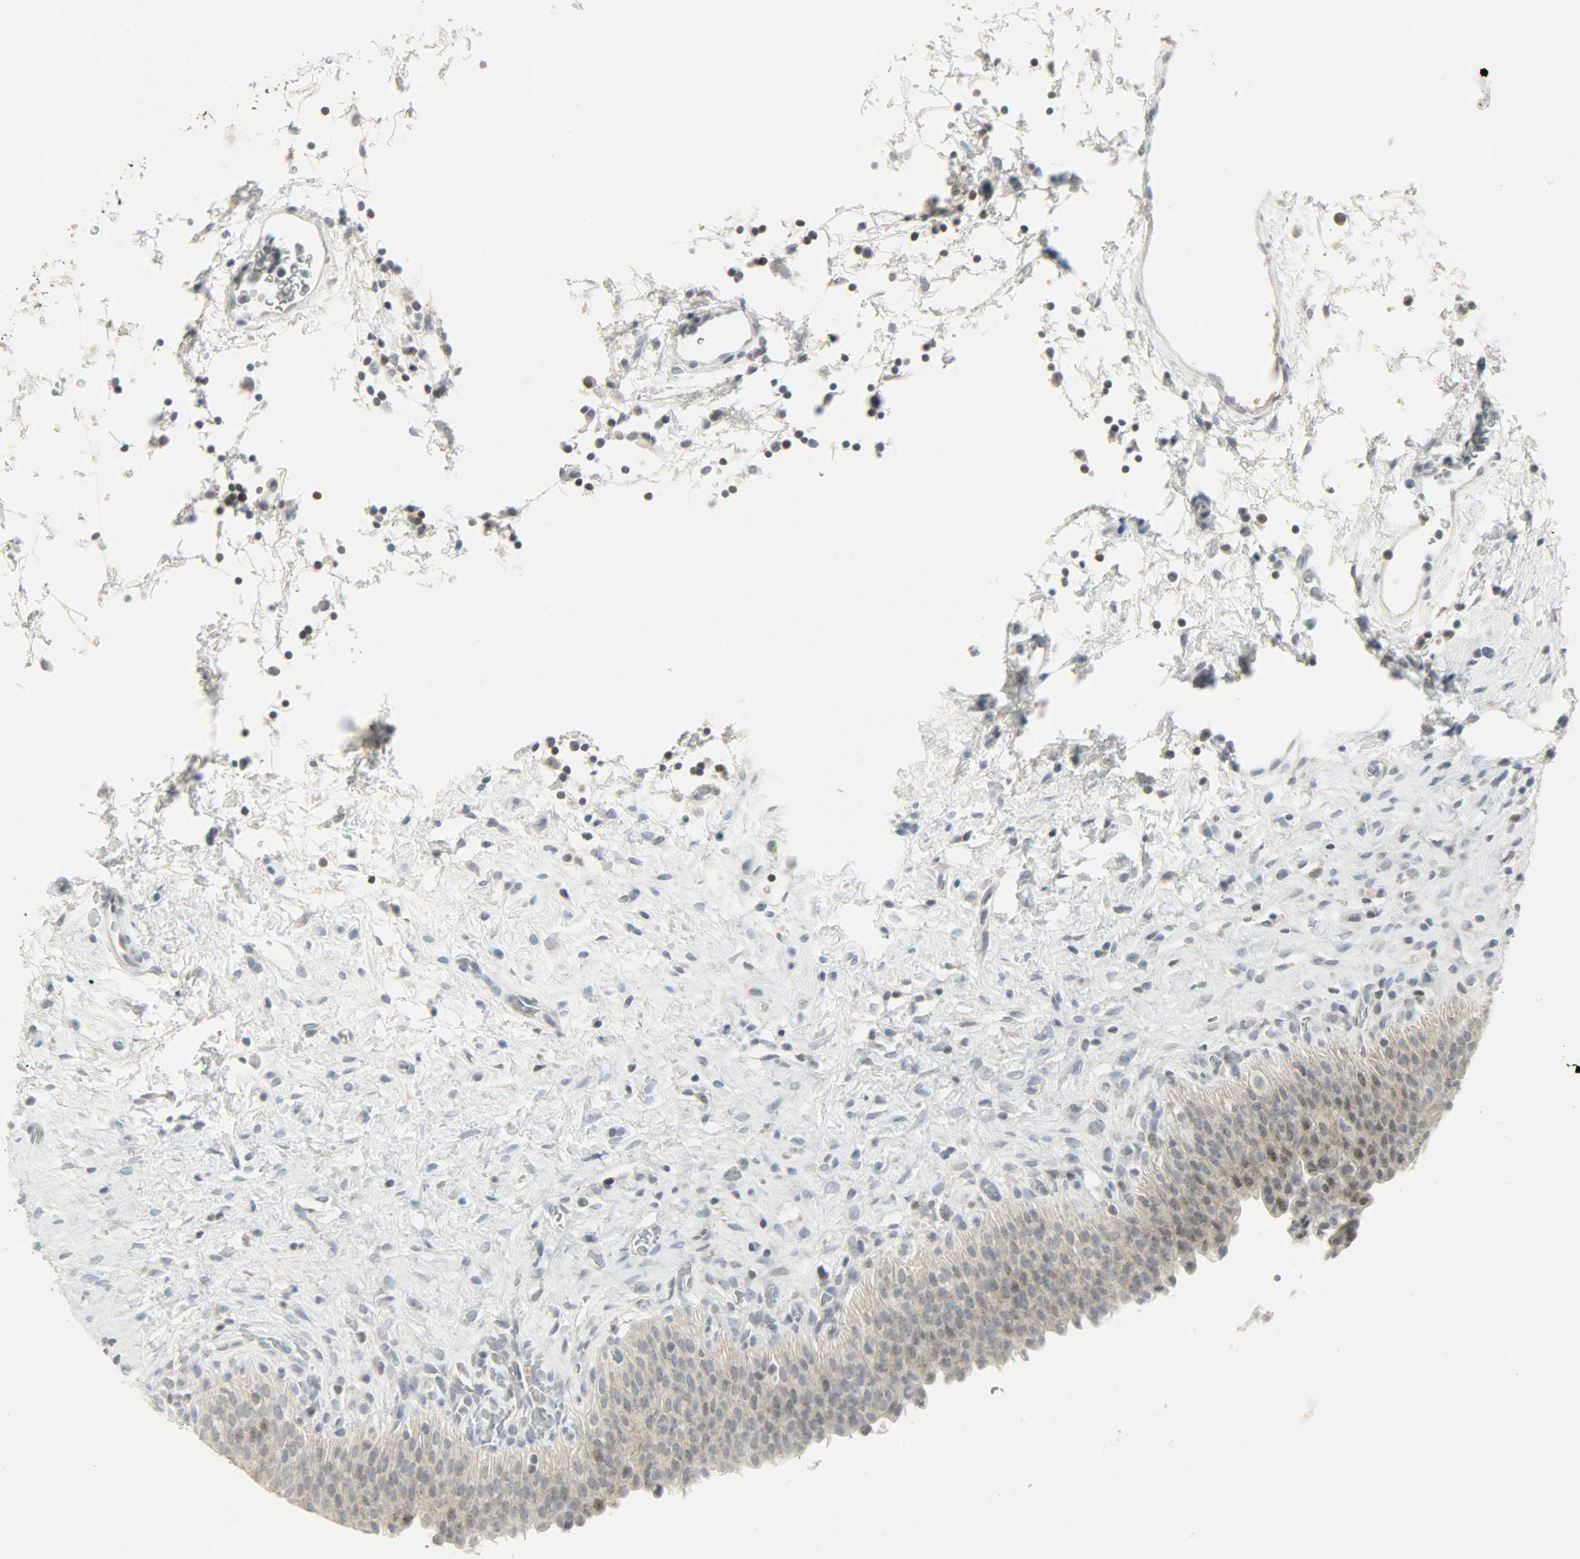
{"staining": {"intensity": "moderate", "quantity": "<25%", "location": "cytoplasmic/membranous,nuclear"}, "tissue": "urinary bladder", "cell_type": "Urothelial cells", "image_type": "normal", "snomed": [{"axis": "morphology", "description": "Normal tissue, NOS"}, {"axis": "topography", "description": "Urinary bladder"}], "caption": "Immunohistochemistry of normal human urinary bladder shows low levels of moderate cytoplasmic/membranous,nuclear expression in approximately <25% of urothelial cells.", "gene": "CAMK4", "patient": {"sex": "male", "age": 51}}